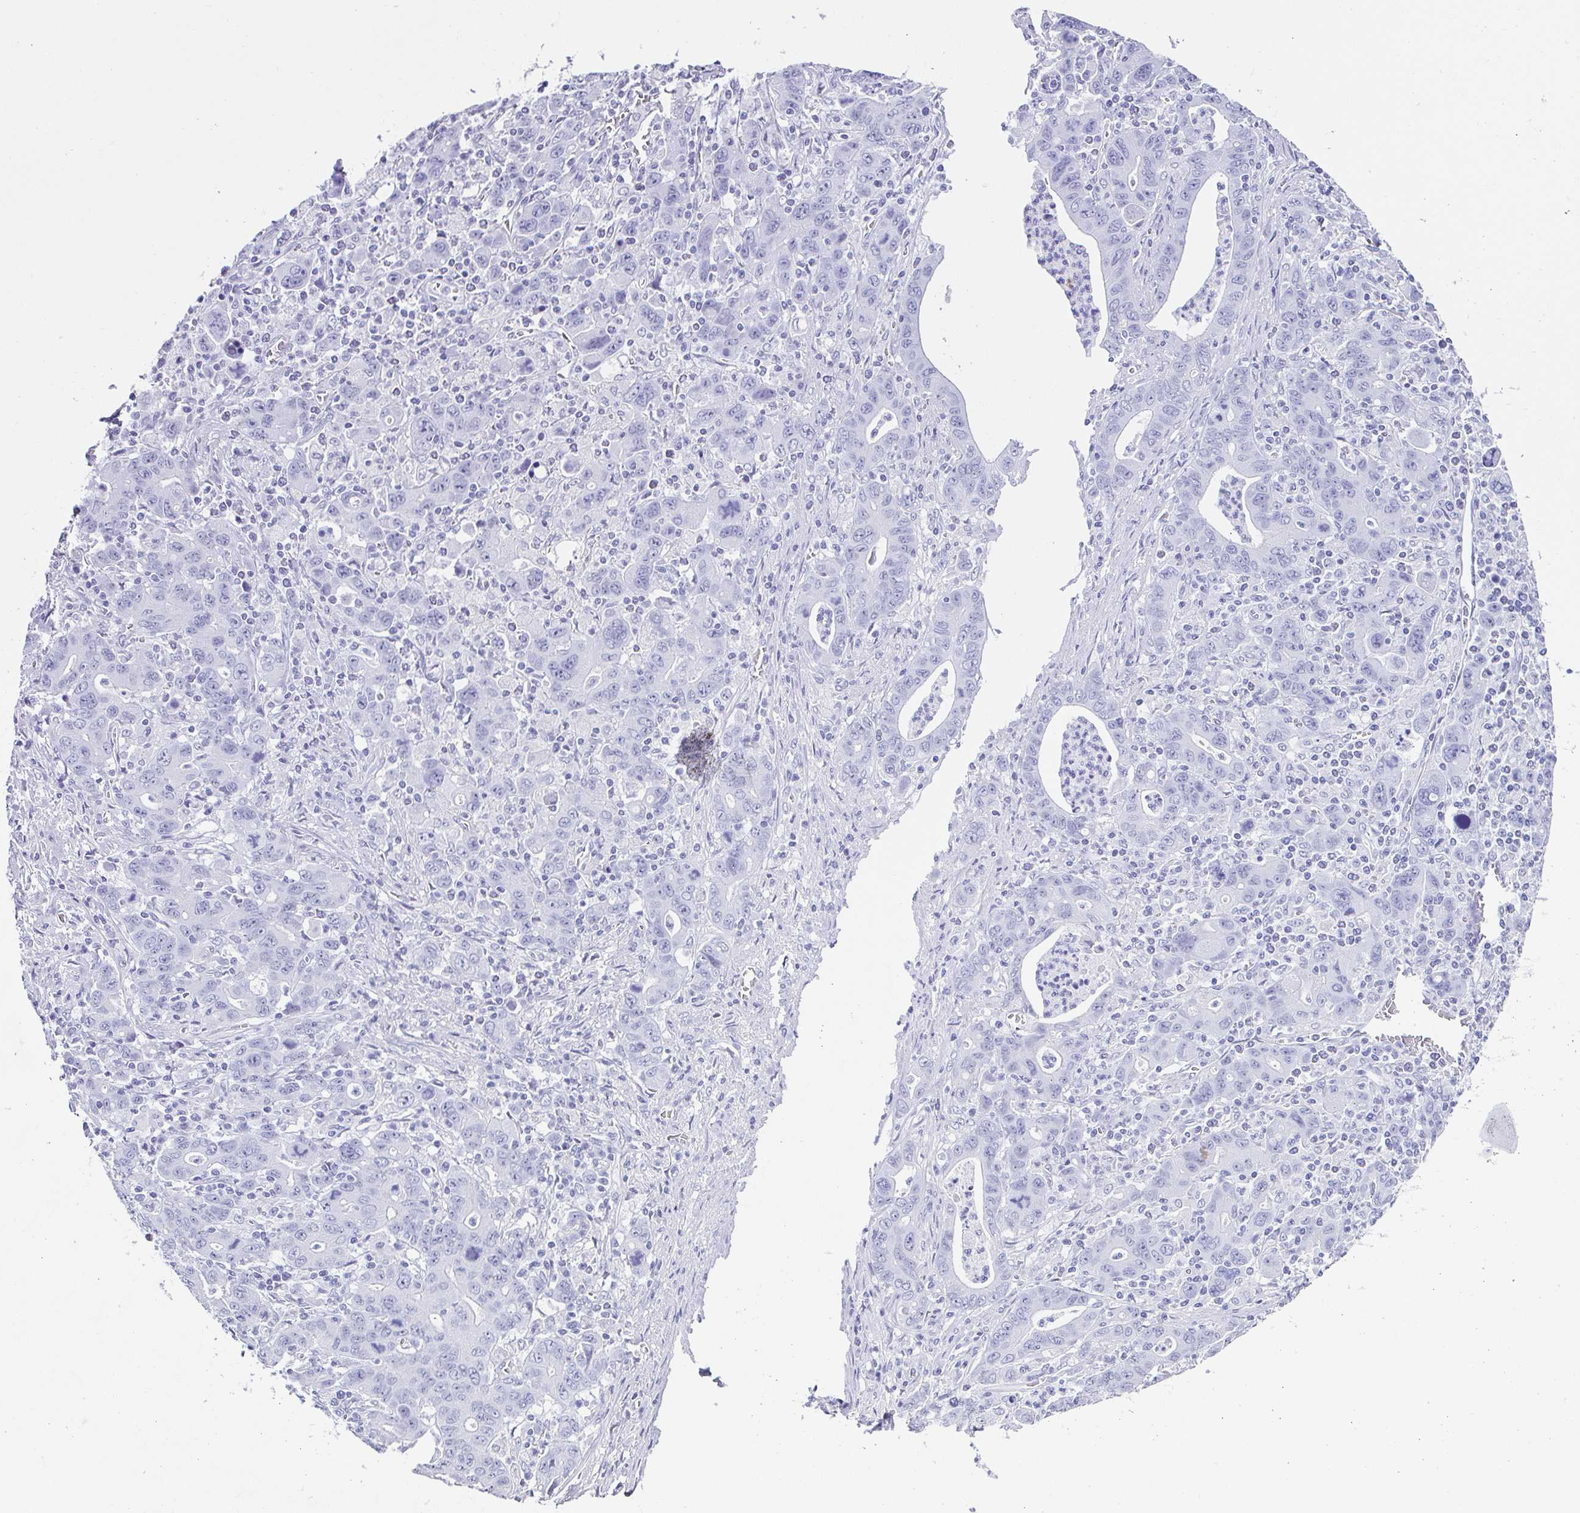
{"staining": {"intensity": "negative", "quantity": "none", "location": "none"}, "tissue": "stomach cancer", "cell_type": "Tumor cells", "image_type": "cancer", "snomed": [{"axis": "morphology", "description": "Adenocarcinoma, NOS"}, {"axis": "topography", "description": "Stomach, upper"}], "caption": "Immunohistochemistry histopathology image of stomach adenocarcinoma stained for a protein (brown), which displays no expression in tumor cells.", "gene": "ESX1", "patient": {"sex": "male", "age": 69}}